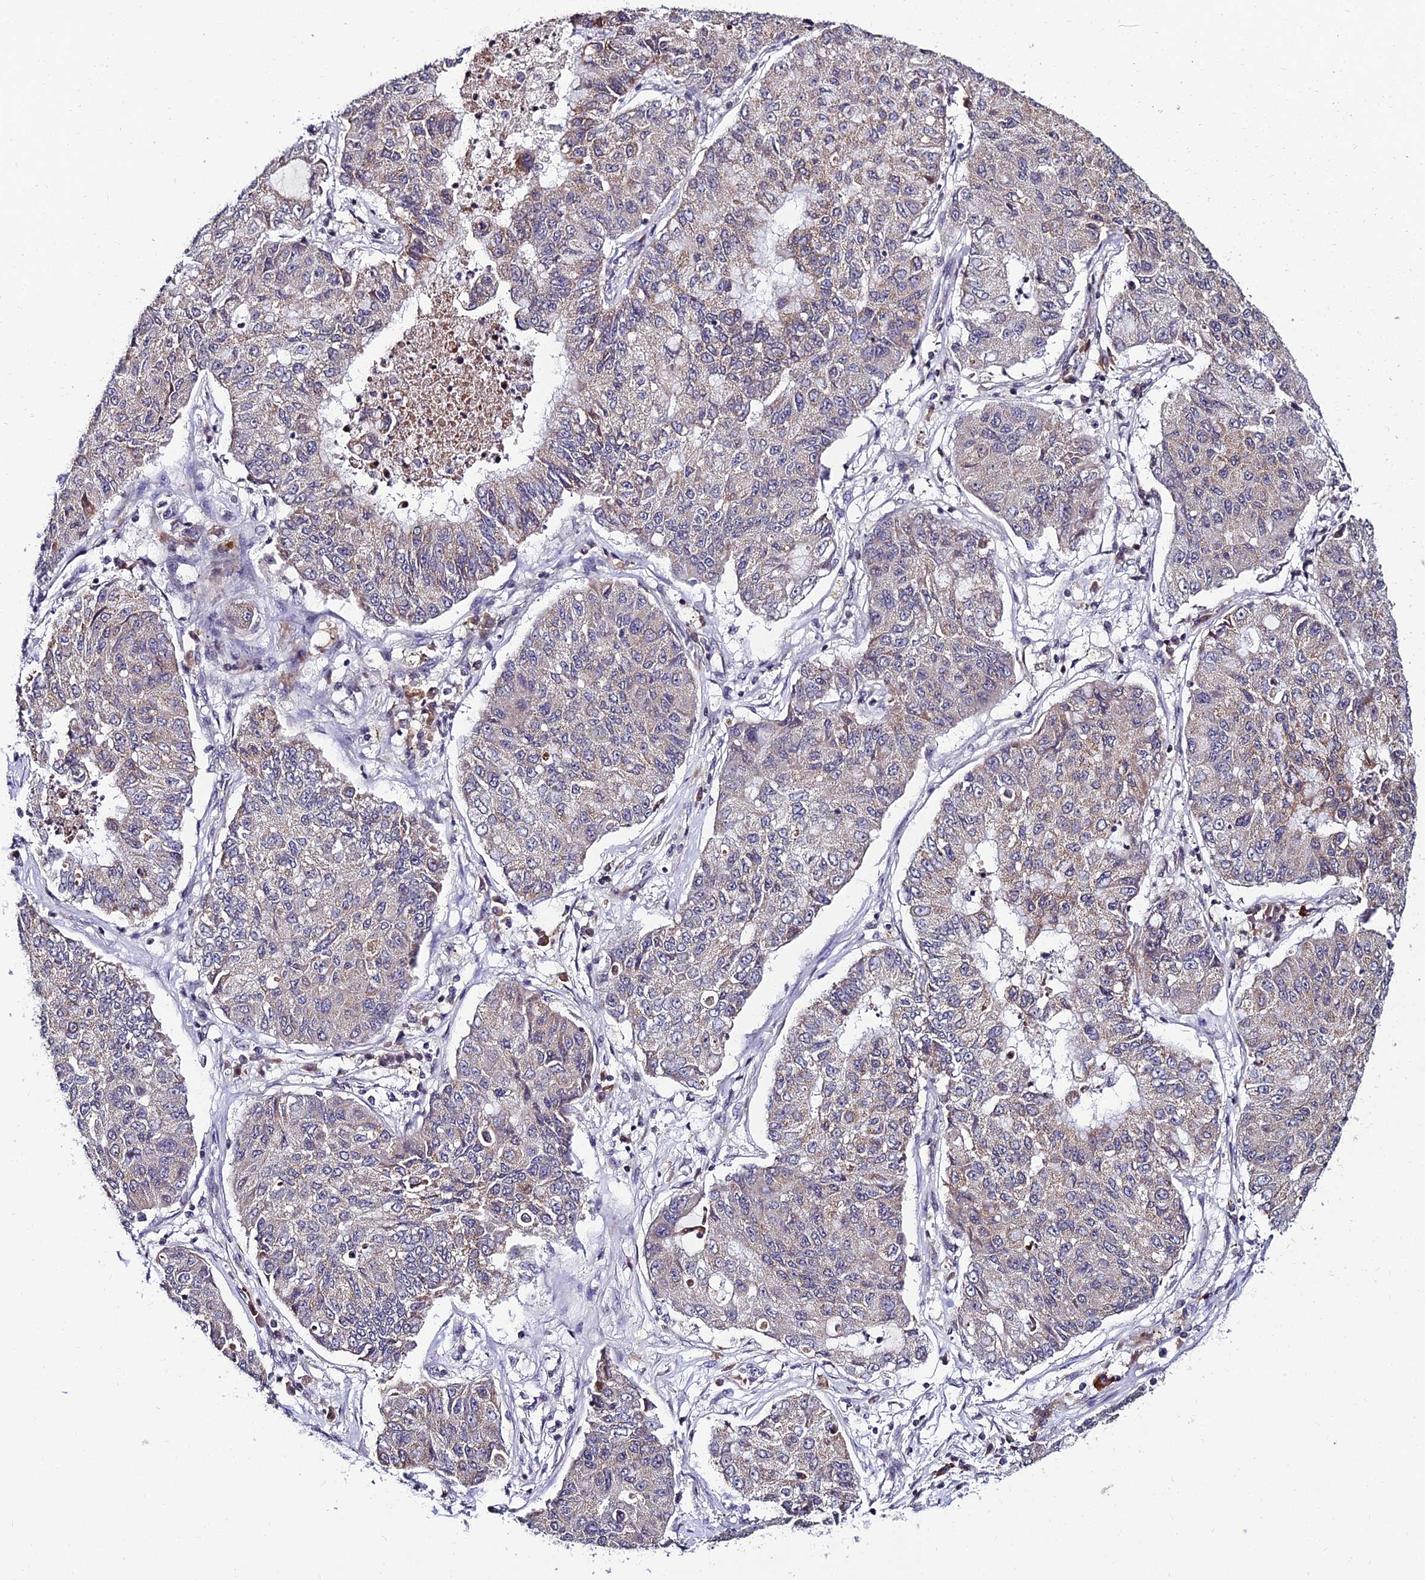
{"staining": {"intensity": "weak", "quantity": "<25%", "location": "cytoplasmic/membranous"}, "tissue": "lung cancer", "cell_type": "Tumor cells", "image_type": "cancer", "snomed": [{"axis": "morphology", "description": "Squamous cell carcinoma, NOS"}, {"axis": "topography", "description": "Lung"}], "caption": "Immunohistochemical staining of human lung cancer reveals no significant positivity in tumor cells. (DAB immunohistochemistry, high magnification).", "gene": "CDNF", "patient": {"sex": "male", "age": 74}}